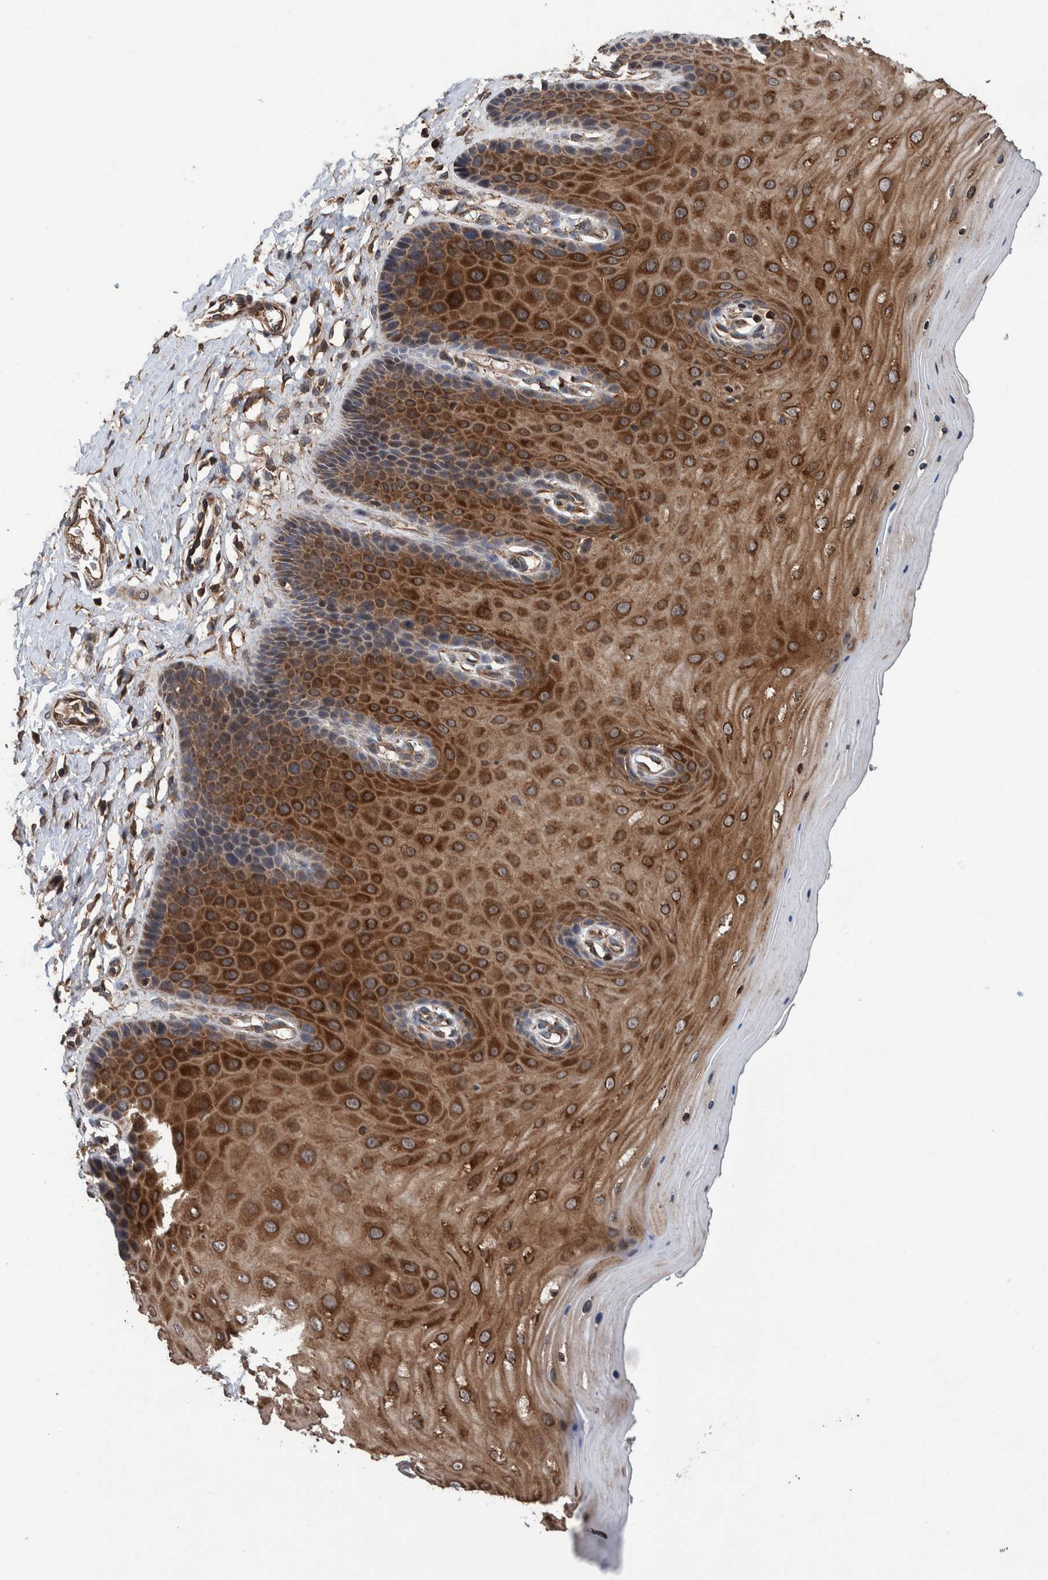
{"staining": {"intensity": "moderate", "quantity": ">75%", "location": "cytoplasmic/membranous"}, "tissue": "cervix", "cell_type": "Glandular cells", "image_type": "normal", "snomed": [{"axis": "morphology", "description": "Normal tissue, NOS"}, {"axis": "topography", "description": "Cervix"}], "caption": "Brown immunohistochemical staining in normal human cervix demonstrates moderate cytoplasmic/membranous expression in approximately >75% of glandular cells.", "gene": "ENSG00000251537", "patient": {"sex": "female", "age": 55}}